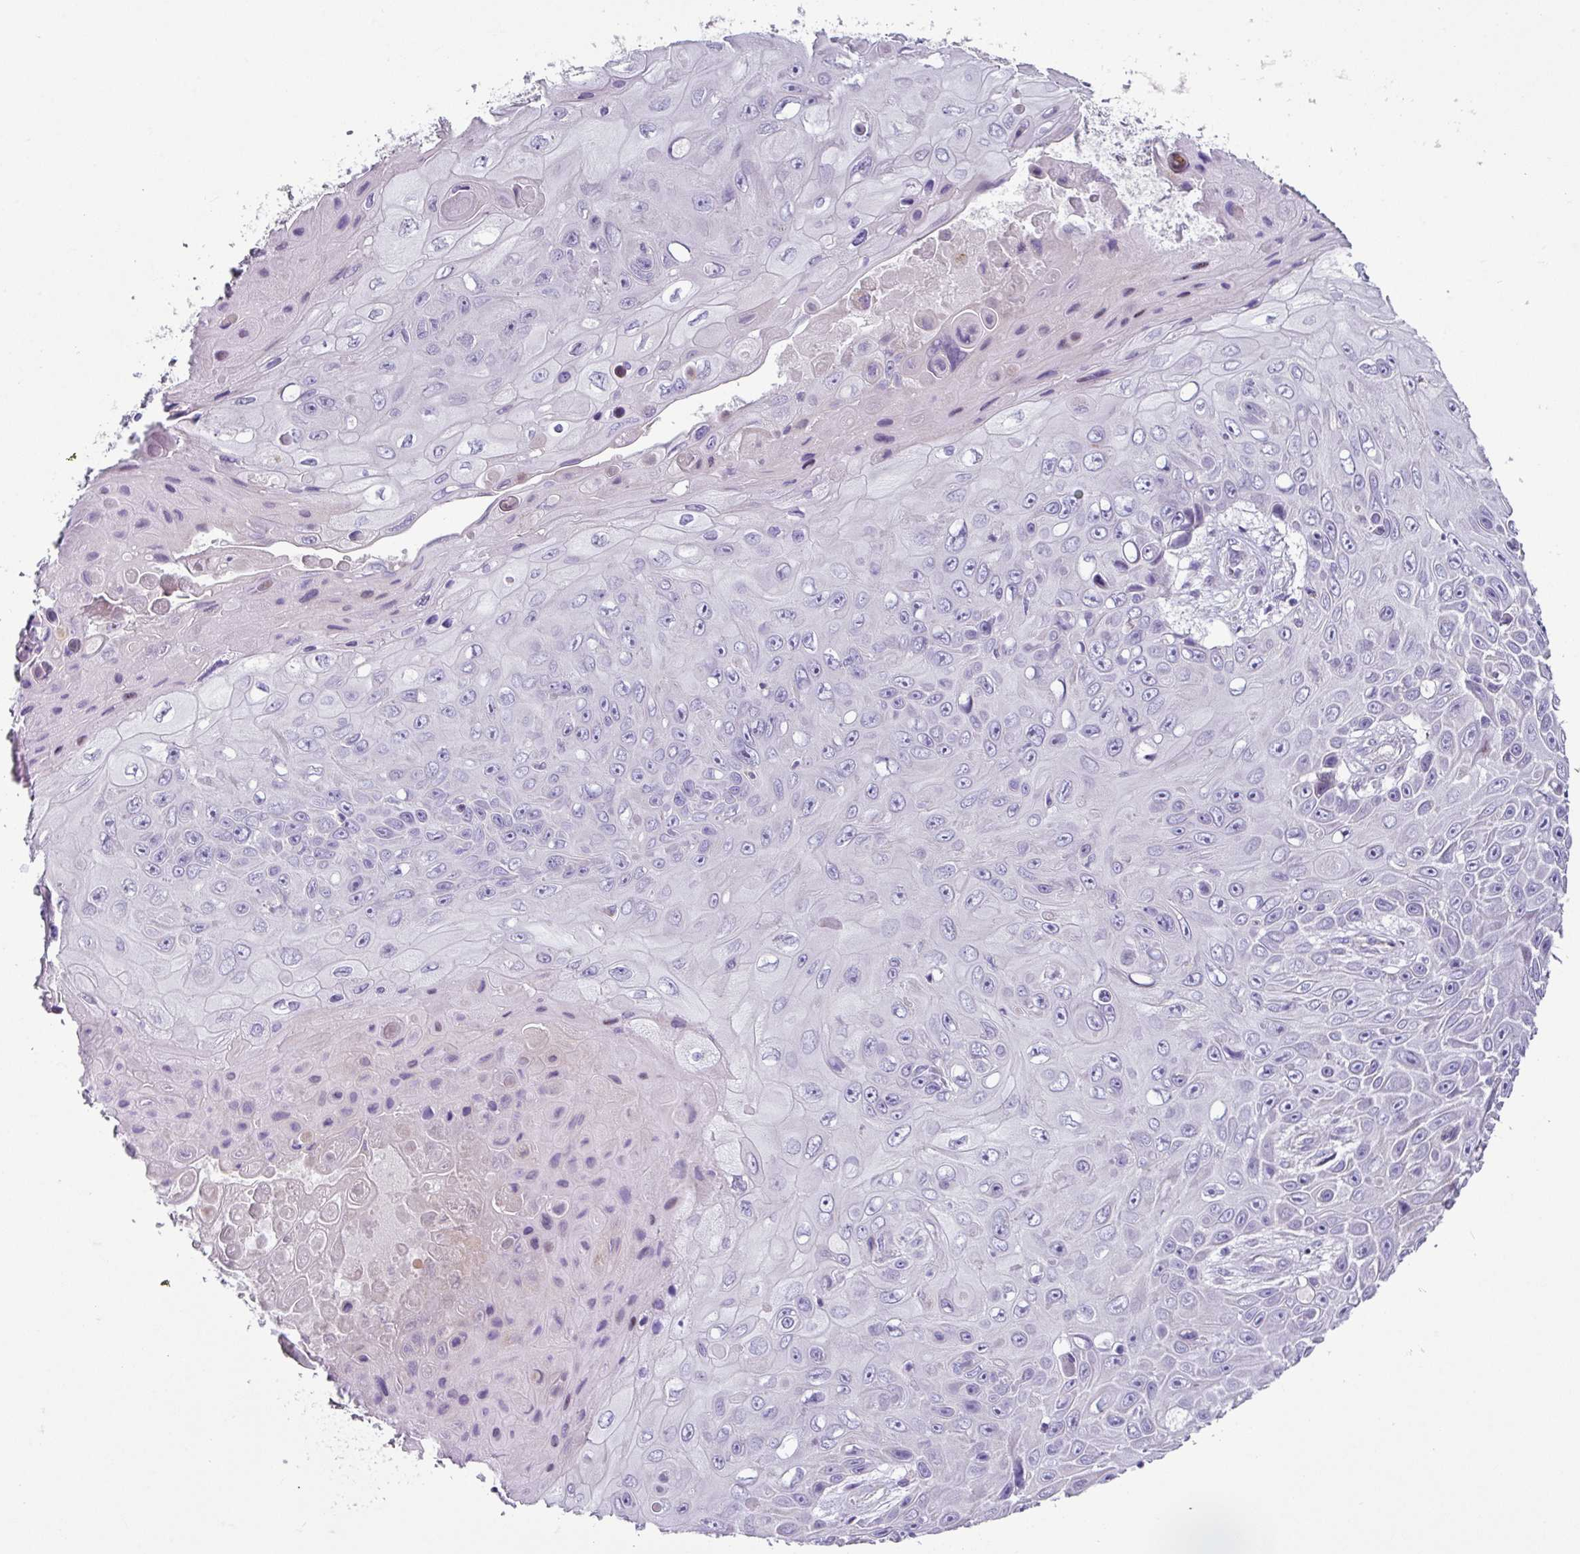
{"staining": {"intensity": "negative", "quantity": "none", "location": "none"}, "tissue": "skin cancer", "cell_type": "Tumor cells", "image_type": "cancer", "snomed": [{"axis": "morphology", "description": "Squamous cell carcinoma, NOS"}, {"axis": "topography", "description": "Skin"}], "caption": "Immunohistochemistry (IHC) image of skin cancer stained for a protein (brown), which shows no positivity in tumor cells.", "gene": "RGS16", "patient": {"sex": "male", "age": 82}}